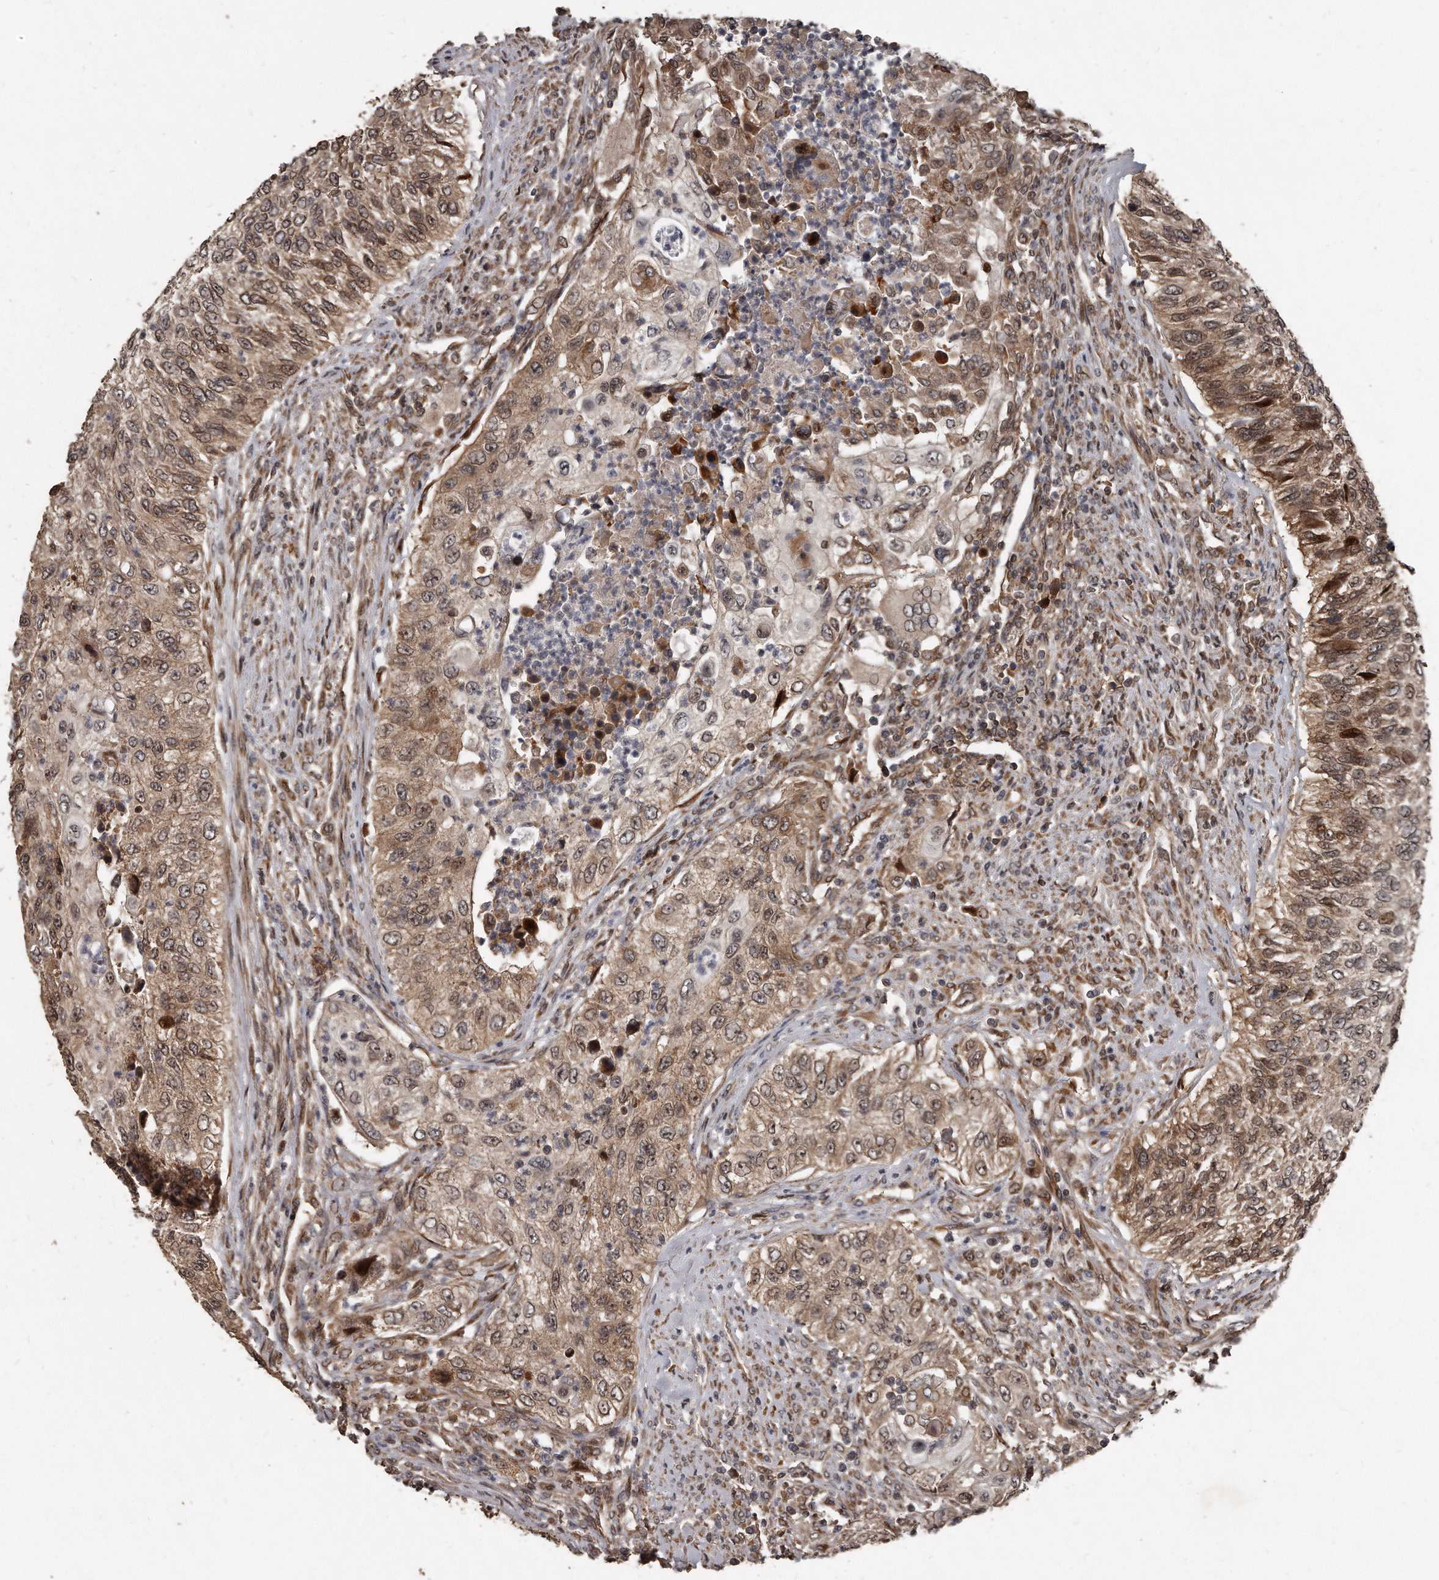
{"staining": {"intensity": "weak", "quantity": ">75%", "location": "cytoplasmic/membranous,nuclear"}, "tissue": "urothelial cancer", "cell_type": "Tumor cells", "image_type": "cancer", "snomed": [{"axis": "morphology", "description": "Urothelial carcinoma, High grade"}, {"axis": "topography", "description": "Urinary bladder"}], "caption": "An image of urothelial carcinoma (high-grade) stained for a protein displays weak cytoplasmic/membranous and nuclear brown staining in tumor cells. (DAB IHC, brown staining for protein, blue staining for nuclei).", "gene": "GCH1", "patient": {"sex": "female", "age": 60}}